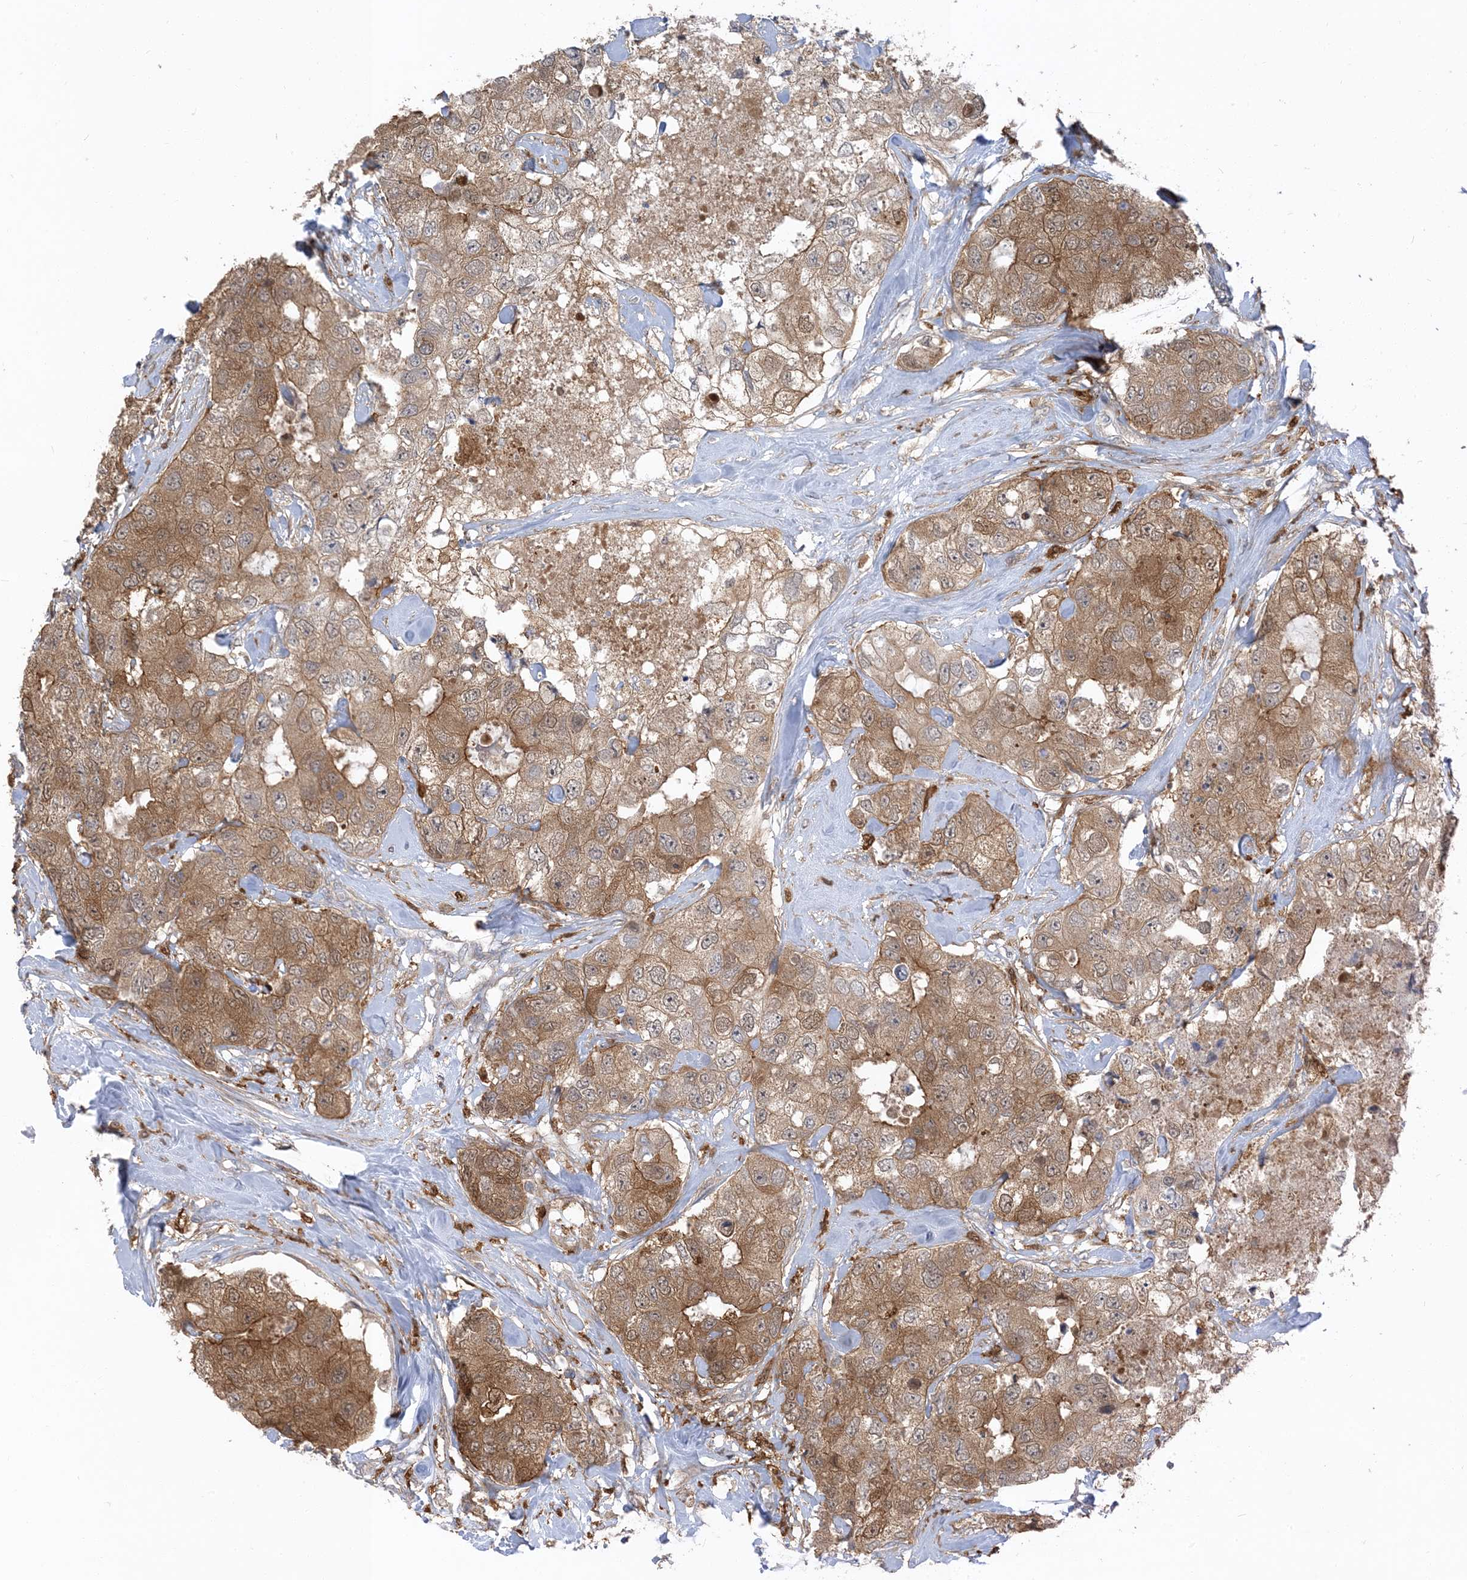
{"staining": {"intensity": "moderate", "quantity": ">75%", "location": "cytoplasmic/membranous,nuclear"}, "tissue": "breast cancer", "cell_type": "Tumor cells", "image_type": "cancer", "snomed": [{"axis": "morphology", "description": "Duct carcinoma"}, {"axis": "topography", "description": "Breast"}], "caption": "Tumor cells show medium levels of moderate cytoplasmic/membranous and nuclear expression in approximately >75% of cells in human breast cancer (intraductal carcinoma). (brown staining indicates protein expression, while blue staining denotes nuclei).", "gene": "NAGK", "patient": {"sex": "female", "age": 62}}